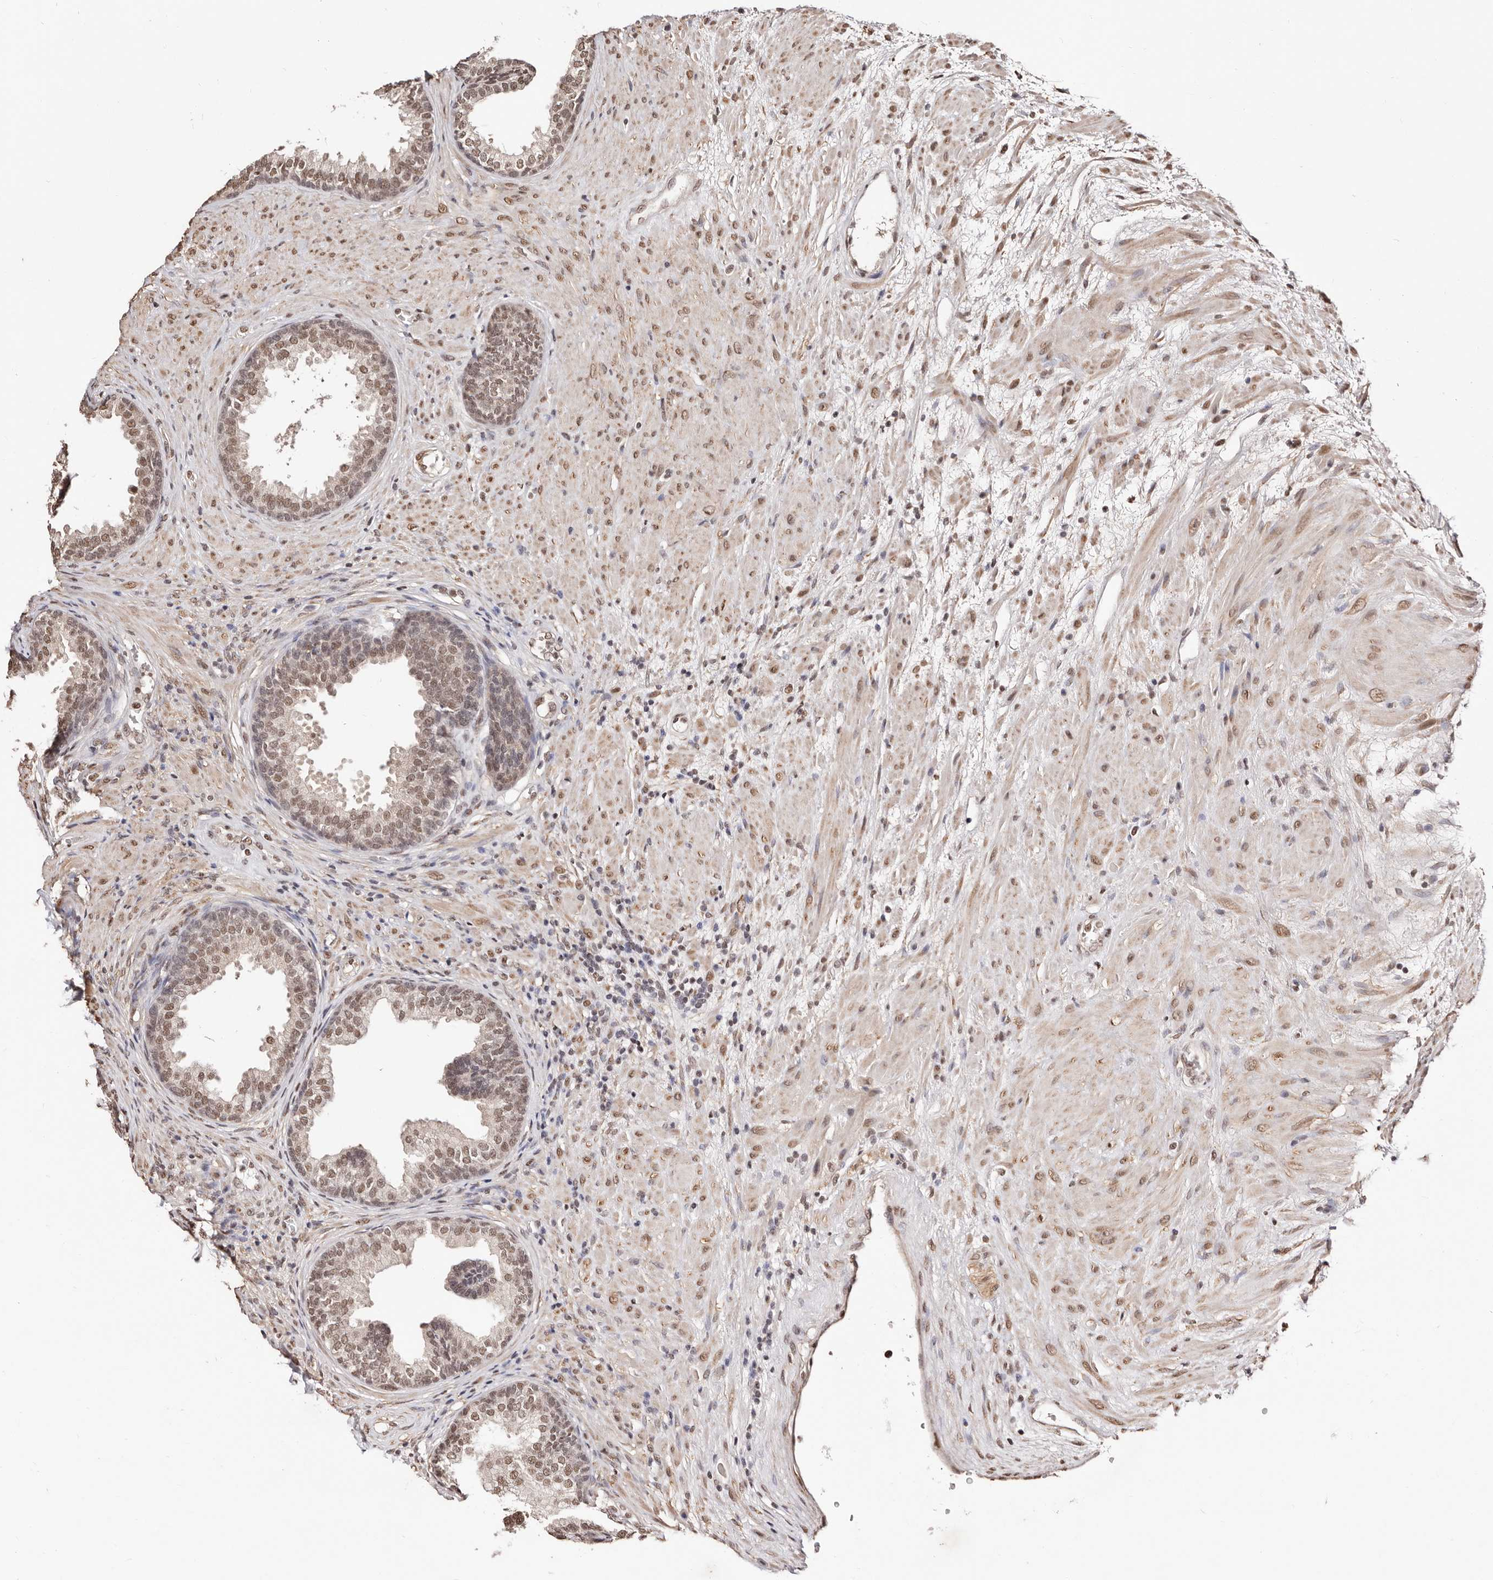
{"staining": {"intensity": "moderate", "quantity": ">75%", "location": "nuclear"}, "tissue": "prostate", "cell_type": "Glandular cells", "image_type": "normal", "snomed": [{"axis": "morphology", "description": "Normal tissue, NOS"}, {"axis": "topography", "description": "Prostate"}], "caption": "Prostate stained for a protein (brown) shows moderate nuclear positive expression in approximately >75% of glandular cells.", "gene": "BICRAL", "patient": {"sex": "male", "age": 76}}